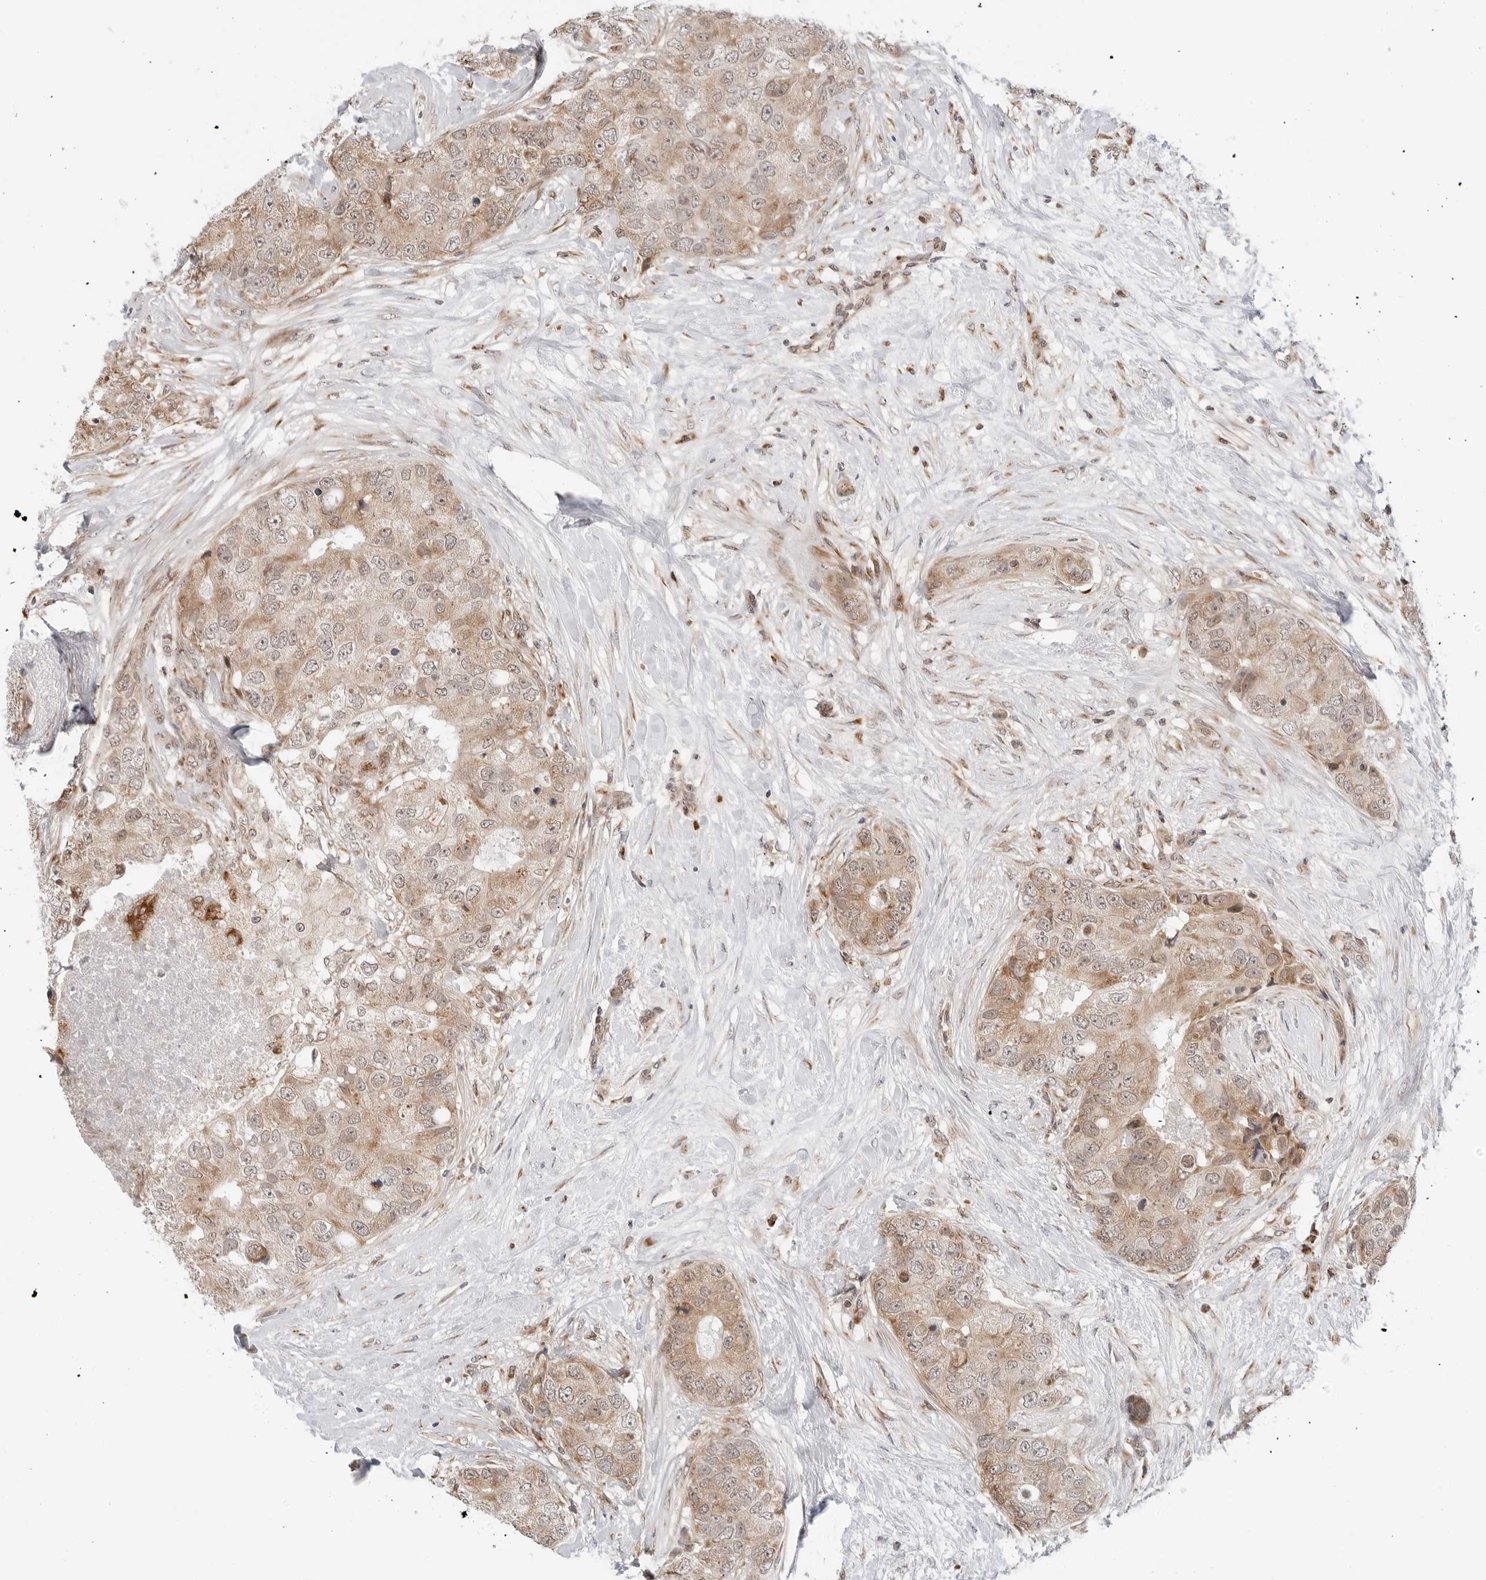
{"staining": {"intensity": "moderate", "quantity": ">75%", "location": "cytoplasmic/membranous"}, "tissue": "breast cancer", "cell_type": "Tumor cells", "image_type": "cancer", "snomed": [{"axis": "morphology", "description": "Duct carcinoma"}, {"axis": "topography", "description": "Breast"}], "caption": "DAB immunohistochemical staining of human breast cancer (infiltrating ductal carcinoma) exhibits moderate cytoplasmic/membranous protein positivity in approximately >75% of tumor cells.", "gene": "POLR3GL", "patient": {"sex": "female", "age": 62}}